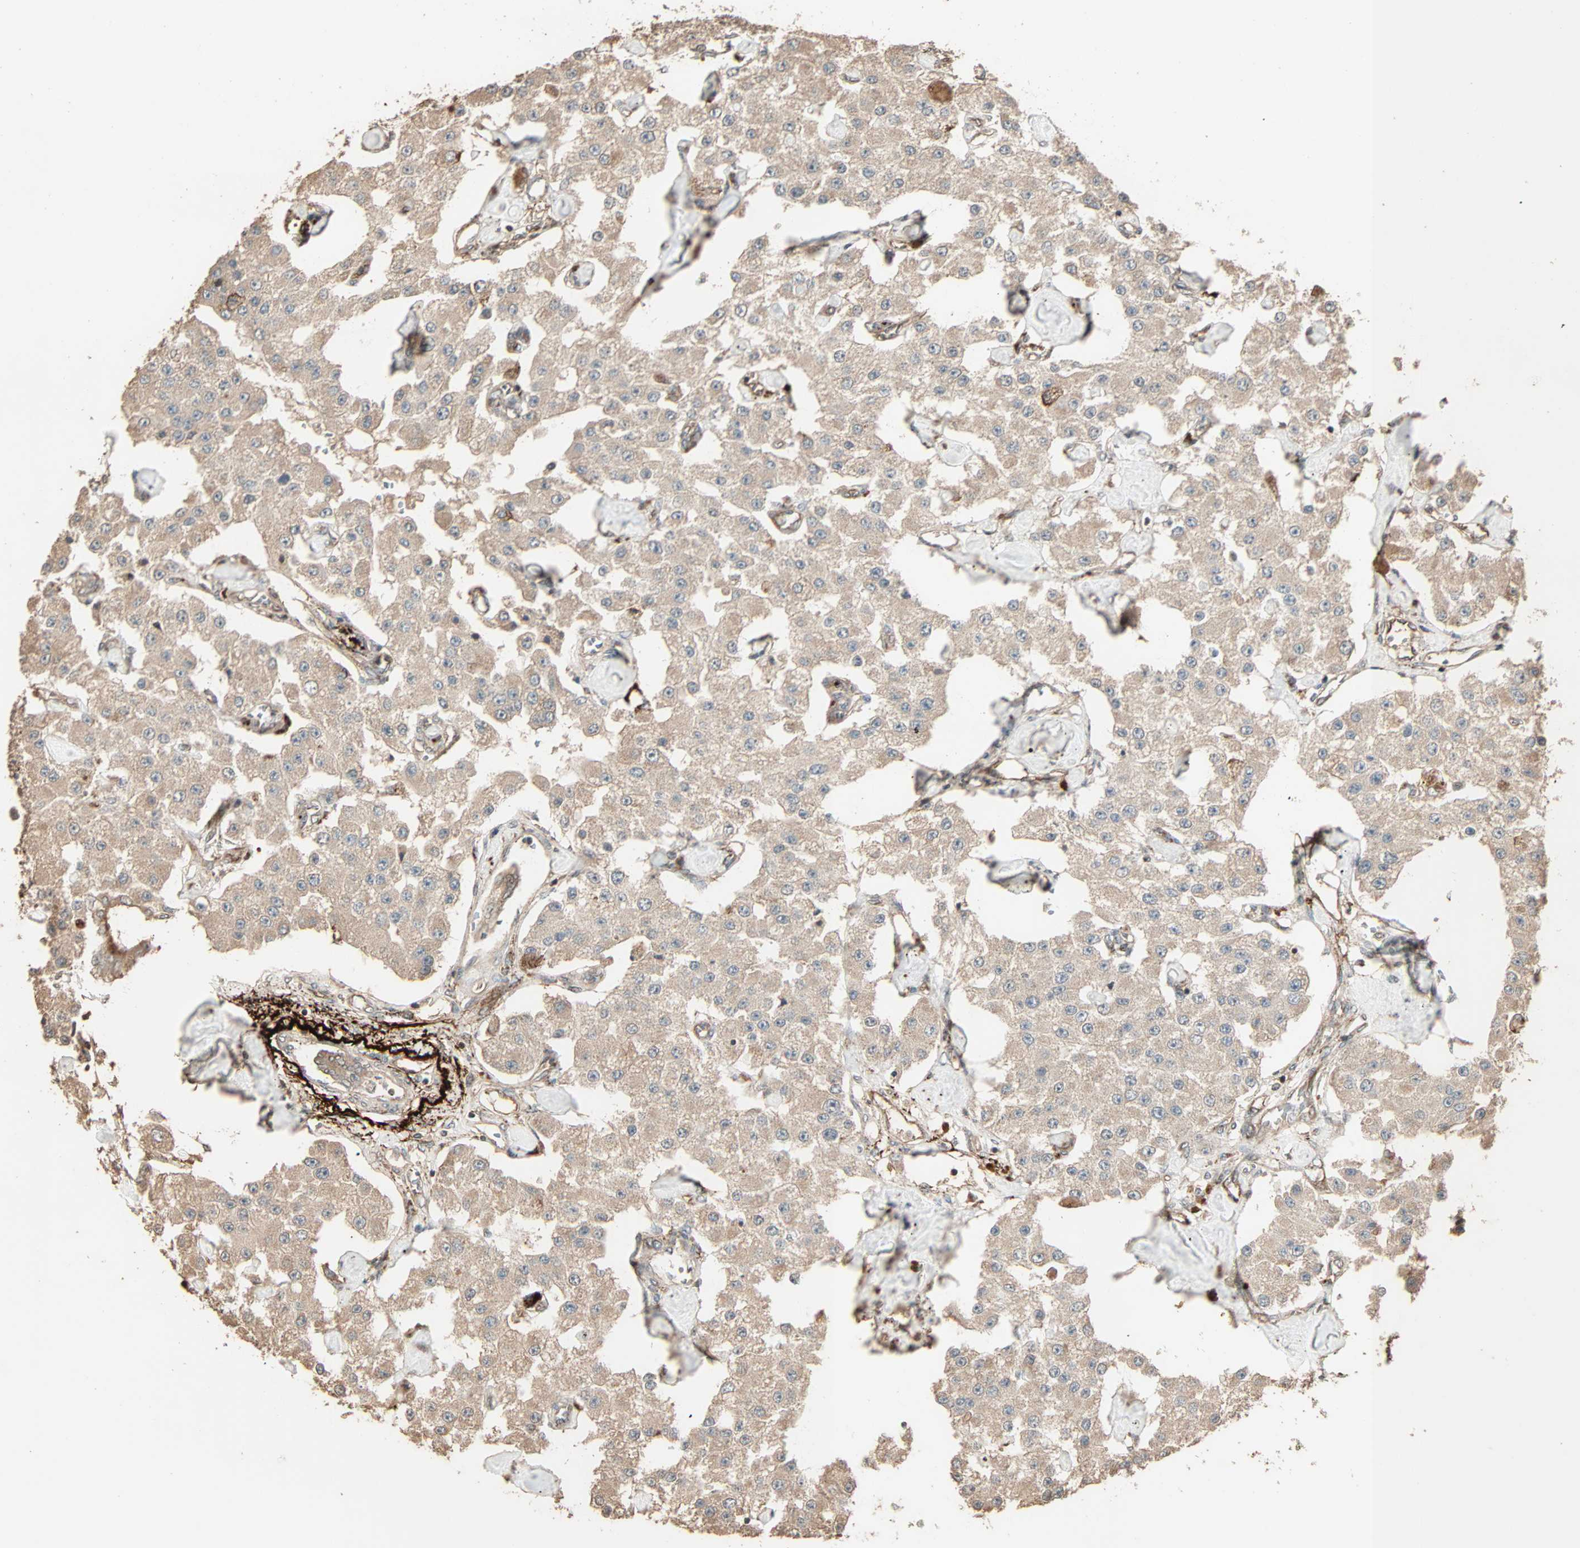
{"staining": {"intensity": "weak", "quantity": ">75%", "location": "cytoplasmic/membranous"}, "tissue": "carcinoid", "cell_type": "Tumor cells", "image_type": "cancer", "snomed": [{"axis": "morphology", "description": "Carcinoid, malignant, NOS"}, {"axis": "topography", "description": "Pancreas"}], "caption": "A high-resolution histopathology image shows immunohistochemistry (IHC) staining of carcinoid, which reveals weak cytoplasmic/membranous expression in approximately >75% of tumor cells.", "gene": "CALCRL", "patient": {"sex": "male", "age": 41}}